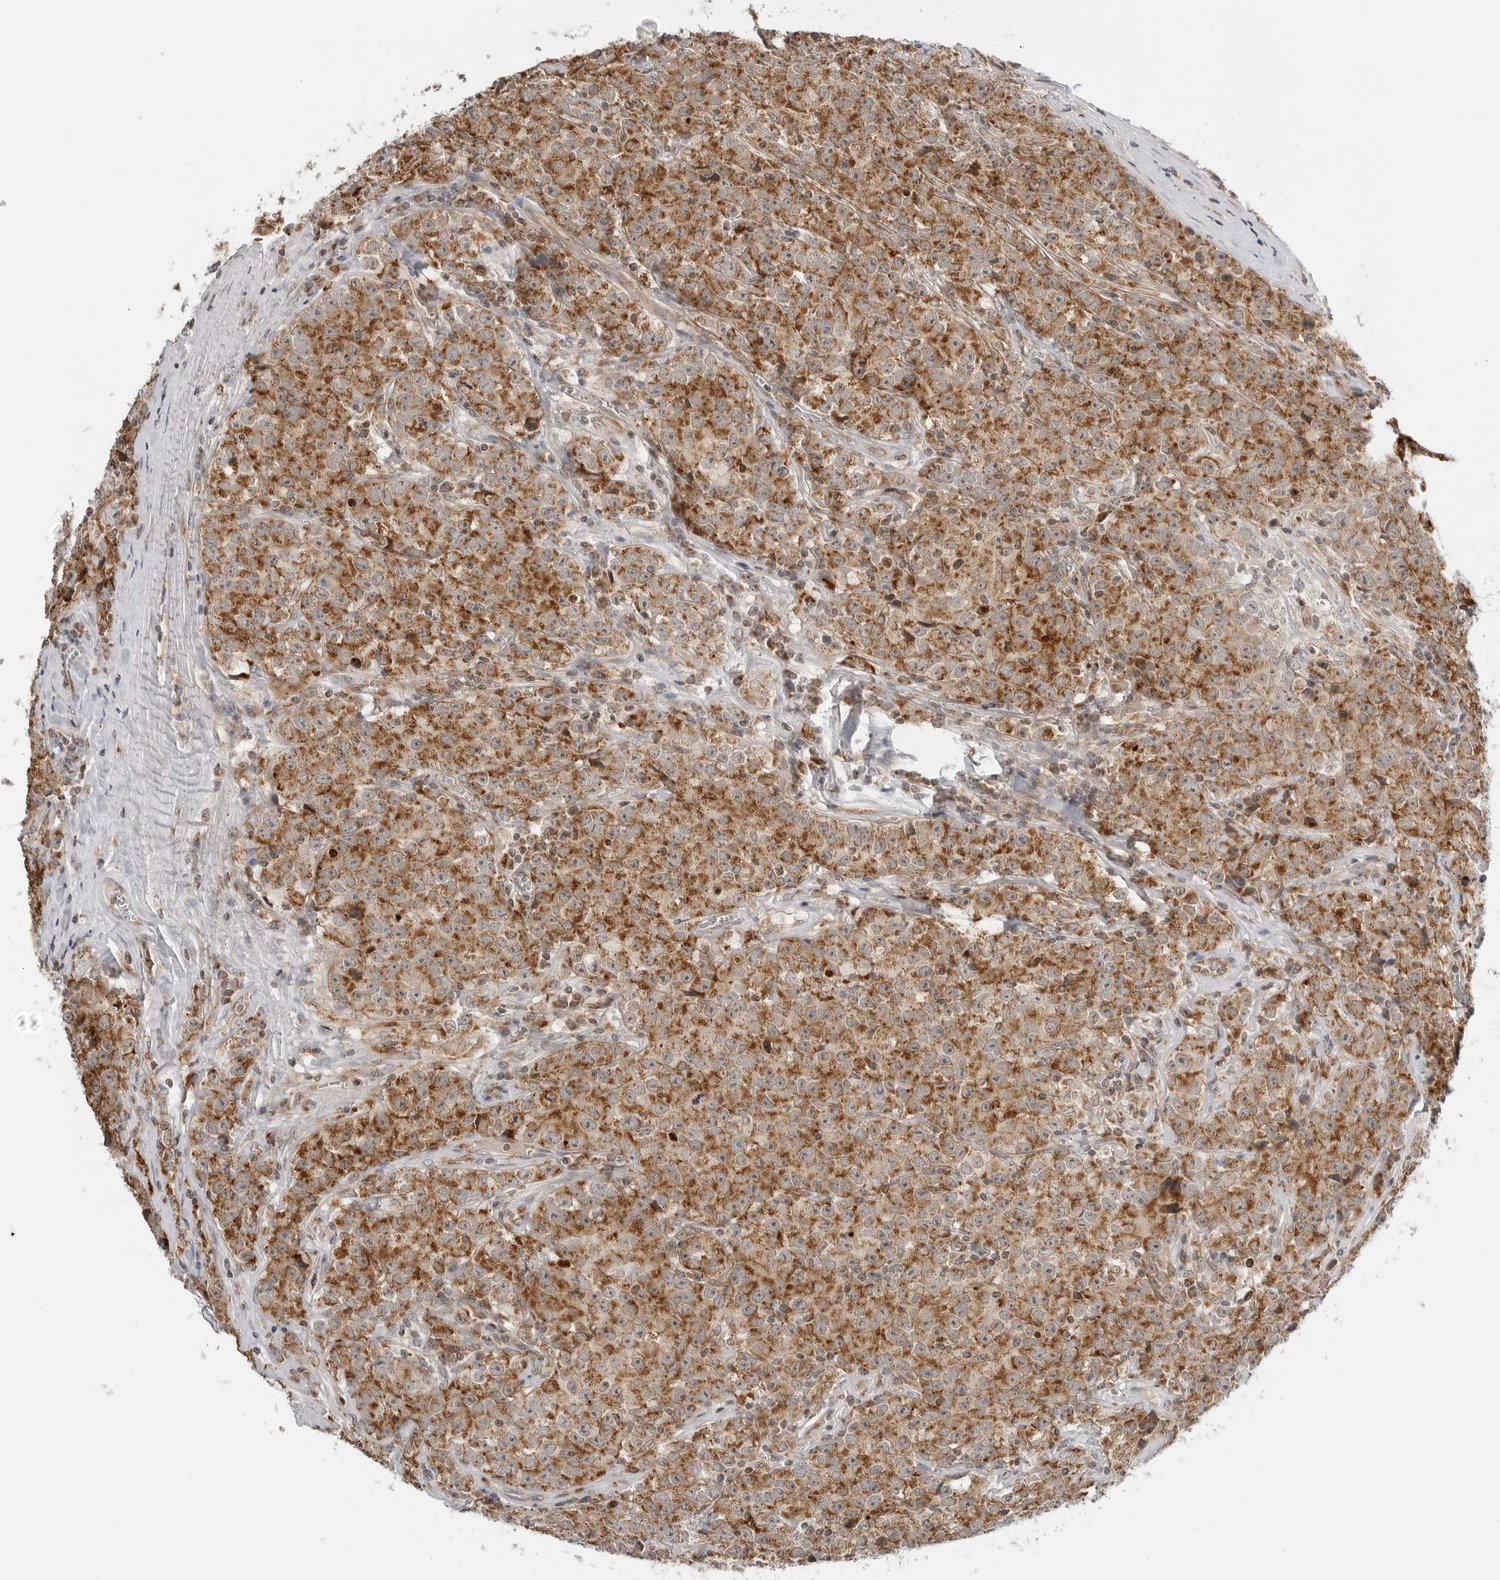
{"staining": {"intensity": "moderate", "quantity": ">75%", "location": "cytoplasmic/membranous"}, "tissue": "testis cancer", "cell_type": "Tumor cells", "image_type": "cancer", "snomed": [{"axis": "morphology", "description": "Seminoma, NOS"}, {"axis": "morphology", "description": "Carcinoma, Embryonal, NOS"}, {"axis": "topography", "description": "Testis"}], "caption": "Testis embryonal carcinoma was stained to show a protein in brown. There is medium levels of moderate cytoplasmic/membranous expression in approximately >75% of tumor cells.", "gene": "PEX2", "patient": {"sex": "male", "age": 43}}